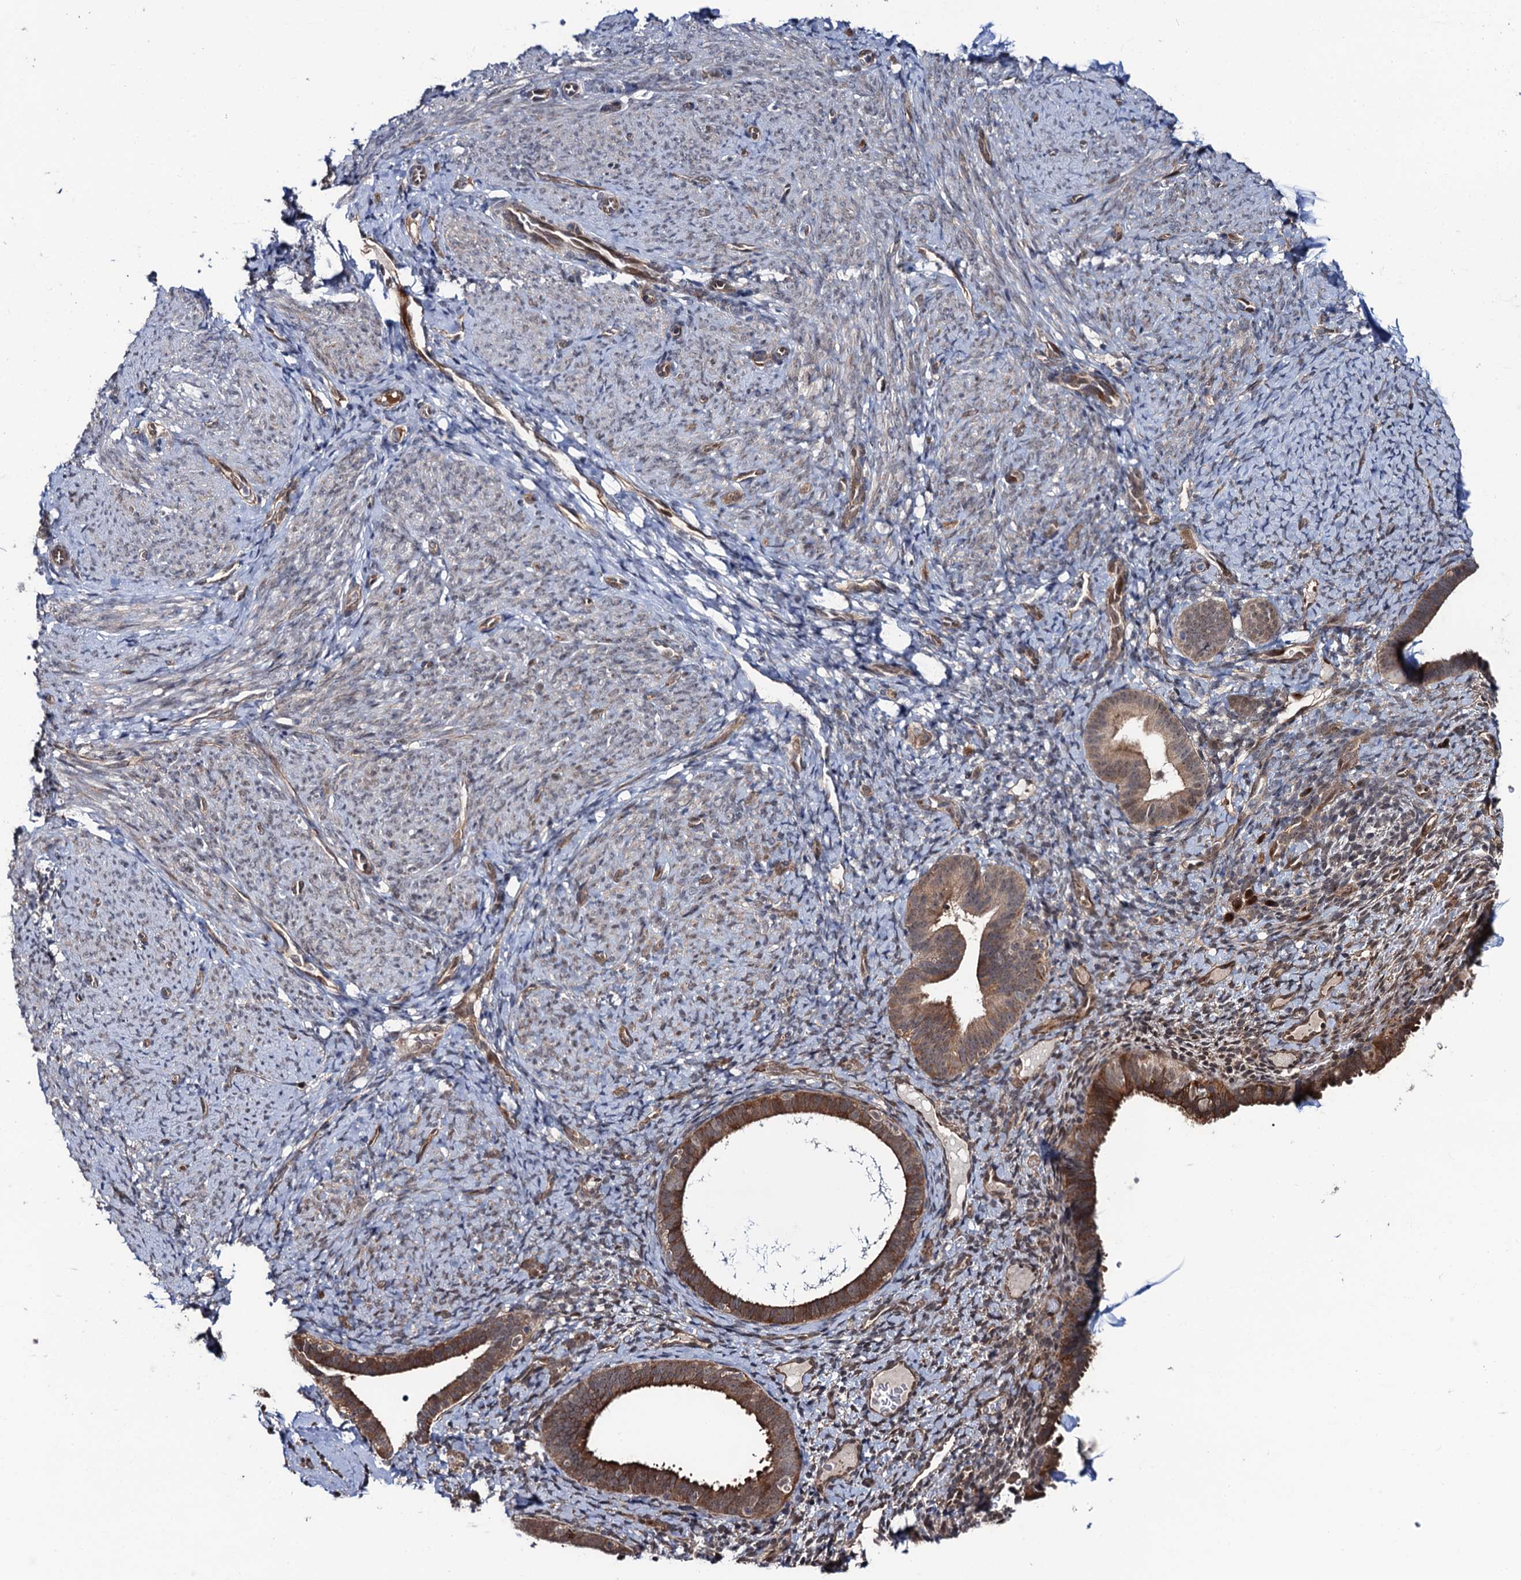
{"staining": {"intensity": "weak", "quantity": "<25%", "location": "cytoplasmic/membranous"}, "tissue": "endometrium", "cell_type": "Cells in endometrial stroma", "image_type": "normal", "snomed": [{"axis": "morphology", "description": "Normal tissue, NOS"}, {"axis": "topography", "description": "Endometrium"}], "caption": "Immunohistochemistry (IHC) micrograph of normal endometrium: human endometrium stained with DAB reveals no significant protein expression in cells in endometrial stroma.", "gene": "CDC23", "patient": {"sex": "female", "age": 65}}